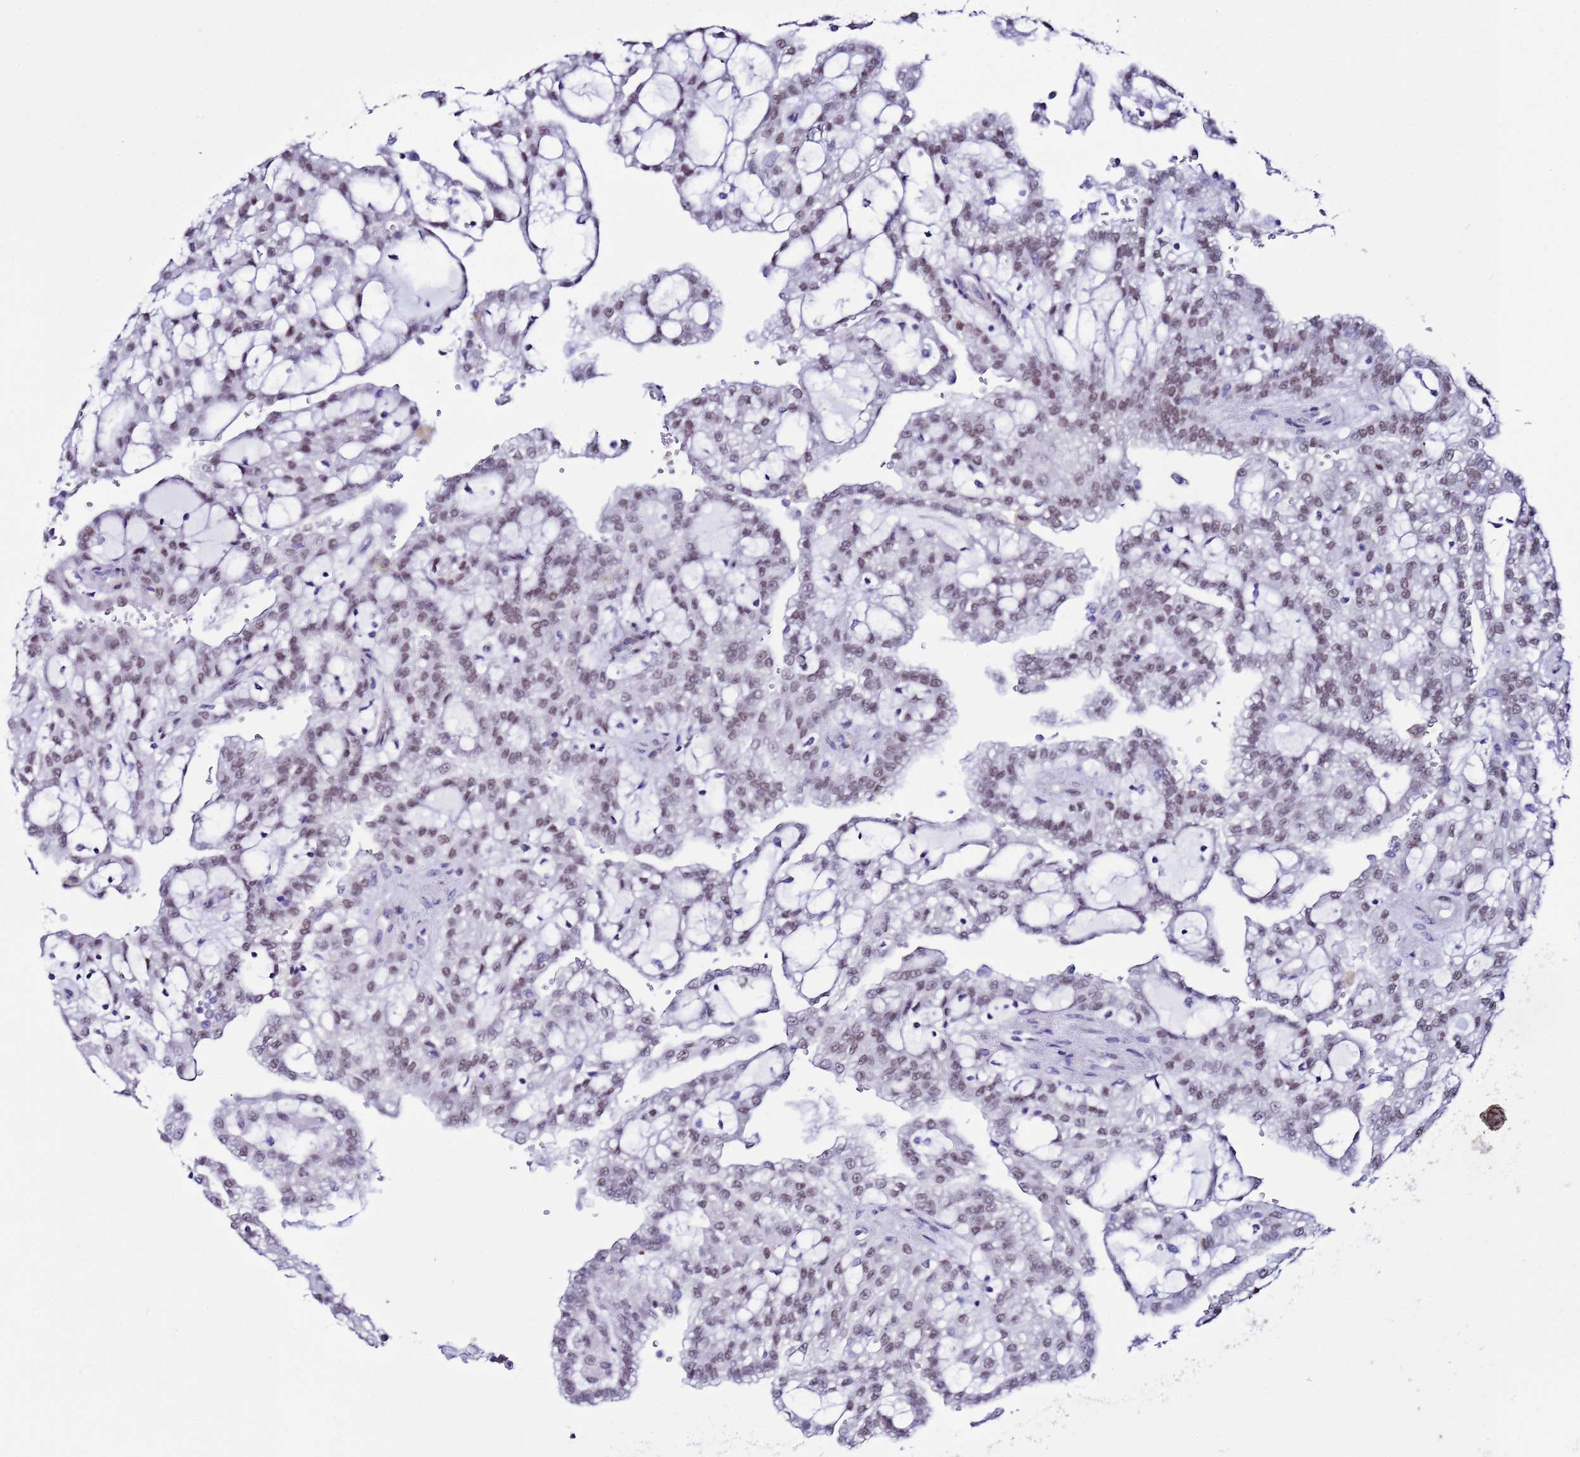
{"staining": {"intensity": "weak", "quantity": ">75%", "location": "nuclear"}, "tissue": "renal cancer", "cell_type": "Tumor cells", "image_type": "cancer", "snomed": [{"axis": "morphology", "description": "Adenocarcinoma, NOS"}, {"axis": "topography", "description": "Kidney"}], "caption": "Immunohistochemical staining of human renal adenocarcinoma exhibits low levels of weak nuclear protein expression in about >75% of tumor cells.", "gene": "BCL7A", "patient": {"sex": "male", "age": 63}}